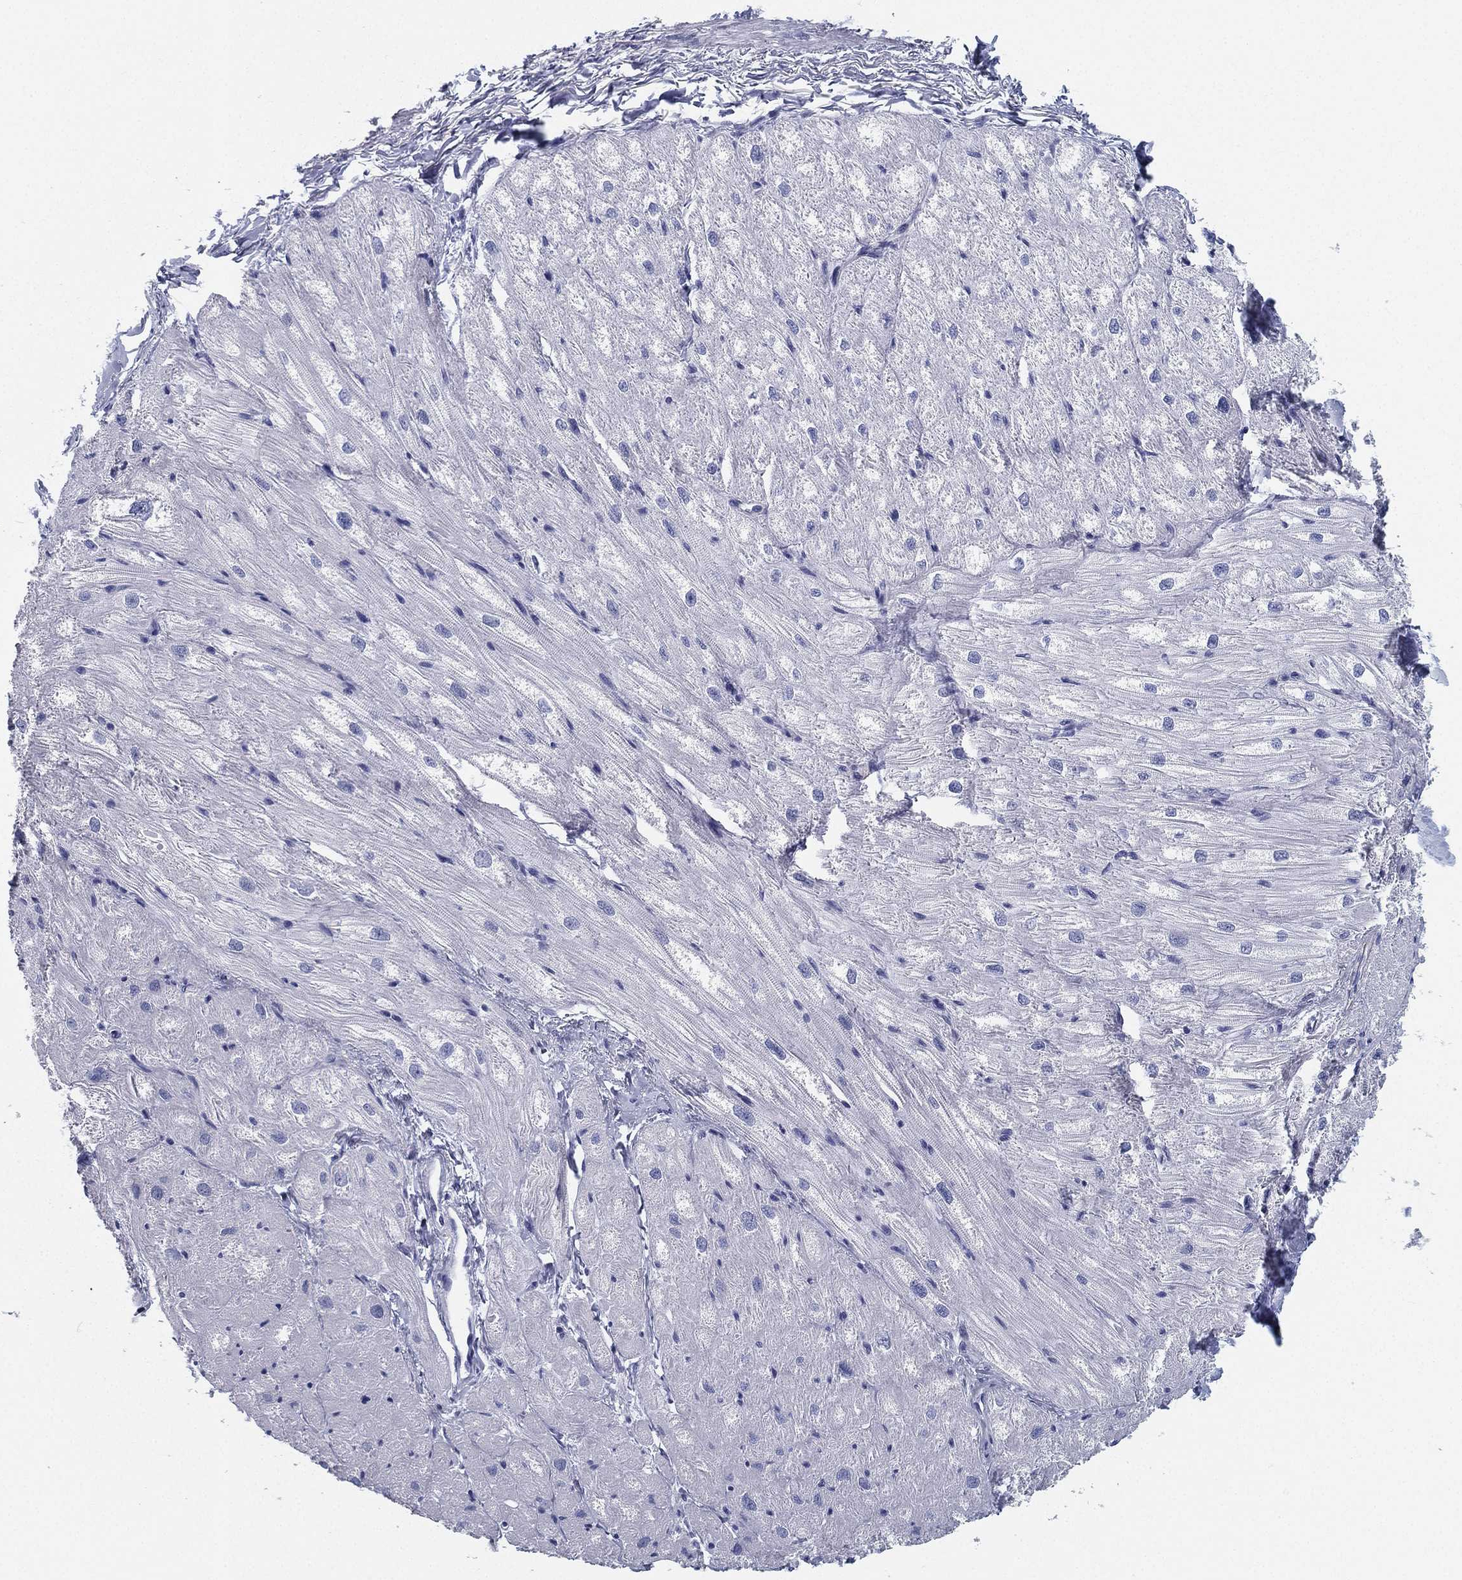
{"staining": {"intensity": "negative", "quantity": "none", "location": "none"}, "tissue": "heart muscle", "cell_type": "Cardiomyocytes", "image_type": "normal", "snomed": [{"axis": "morphology", "description": "Normal tissue, NOS"}, {"axis": "topography", "description": "Heart"}], "caption": "Immunohistochemistry (IHC) histopathology image of unremarkable human heart muscle stained for a protein (brown), which displays no positivity in cardiomyocytes. The staining is performed using DAB (3,3'-diaminobenzidine) brown chromogen with nuclei counter-stained in using hematoxylin.", "gene": "ATP1B2", "patient": {"sex": "male", "age": 57}}